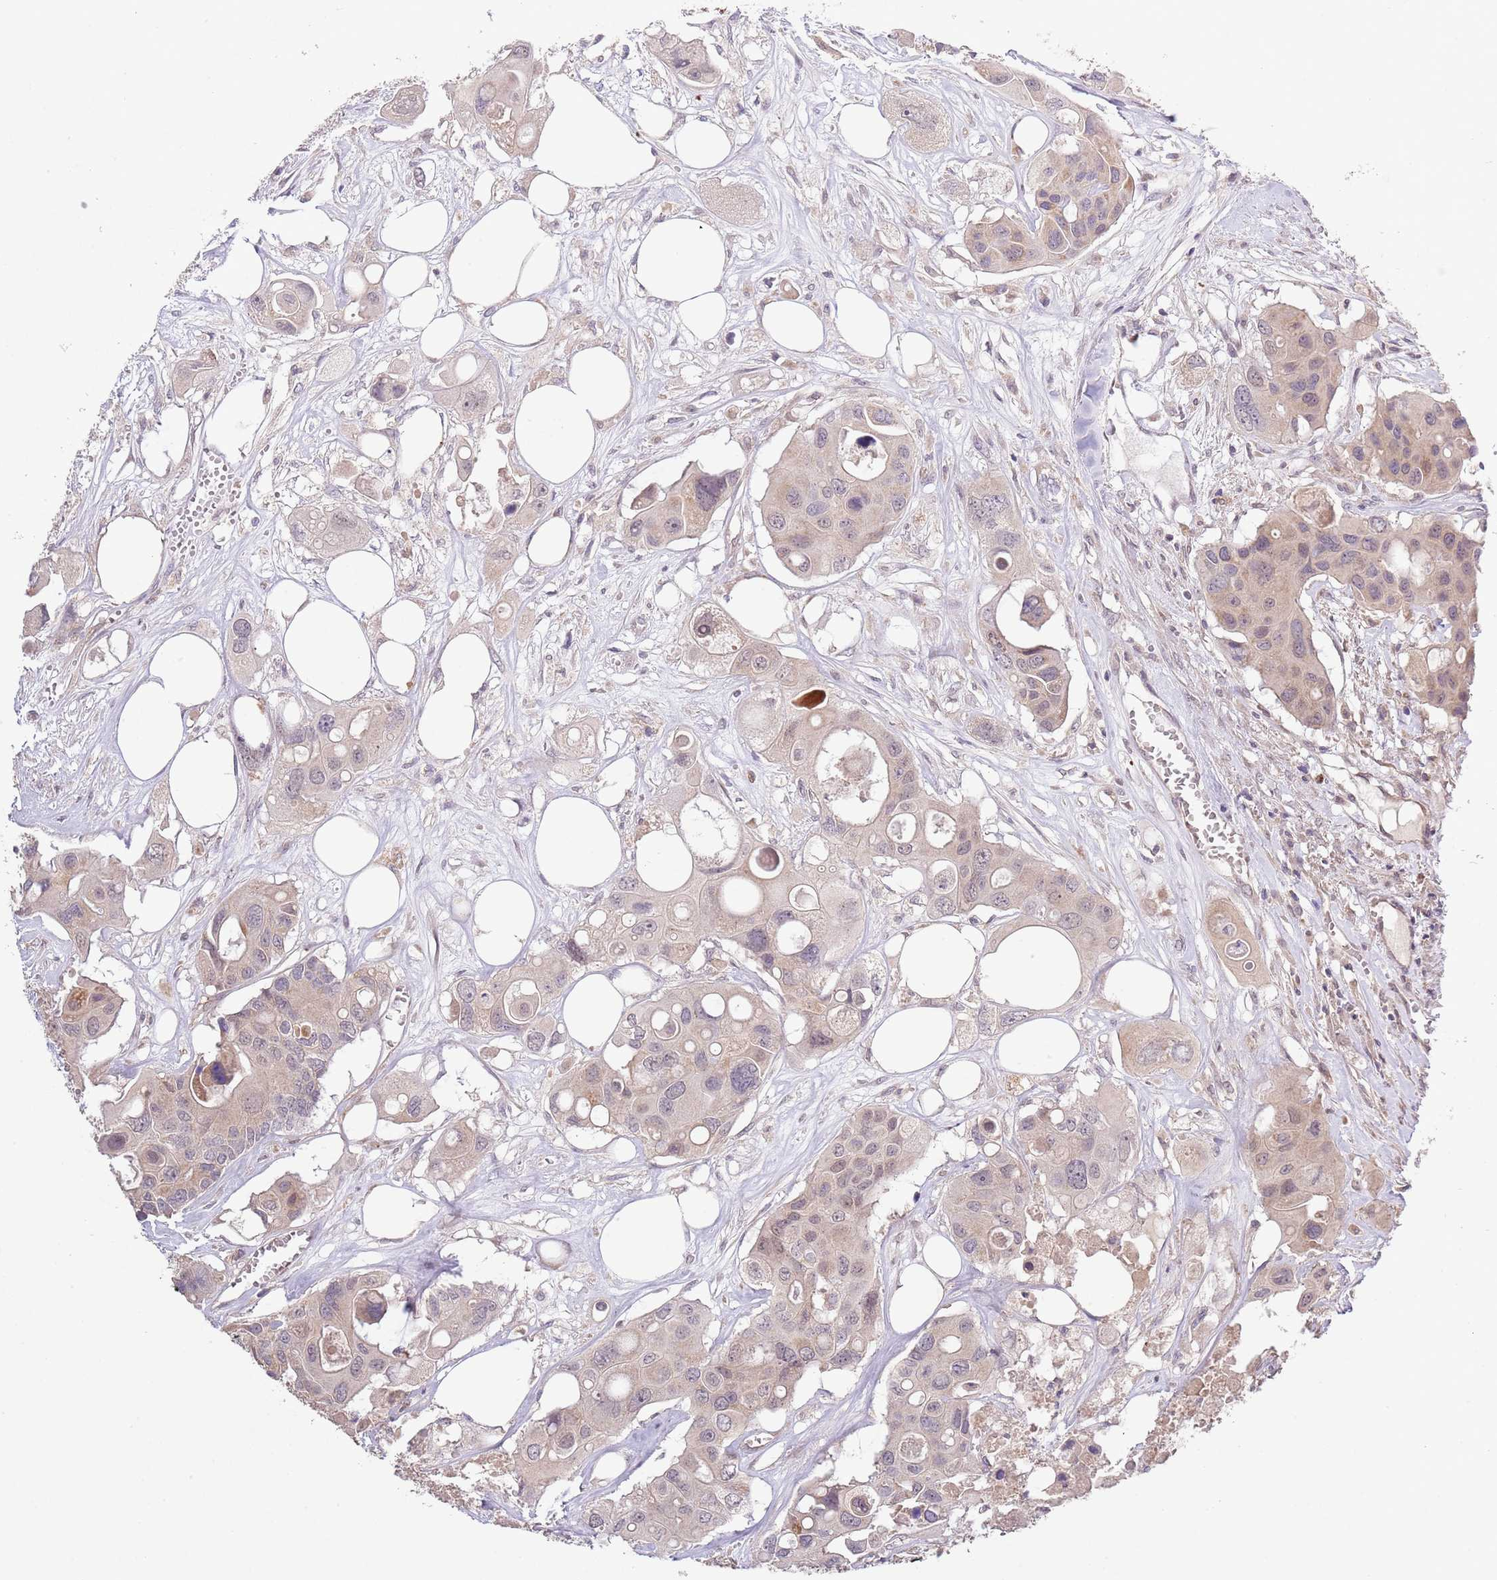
{"staining": {"intensity": "weak", "quantity": "25%-75%", "location": "cytoplasmic/membranous,nuclear"}, "tissue": "colorectal cancer", "cell_type": "Tumor cells", "image_type": "cancer", "snomed": [{"axis": "morphology", "description": "Adenocarcinoma, NOS"}, {"axis": "topography", "description": "Colon"}], "caption": "Protein staining of colorectal cancer tissue displays weak cytoplasmic/membranous and nuclear positivity in about 25%-75% of tumor cells. (Brightfield microscopy of DAB IHC at high magnification).", "gene": "IVD", "patient": {"sex": "male", "age": 77}}